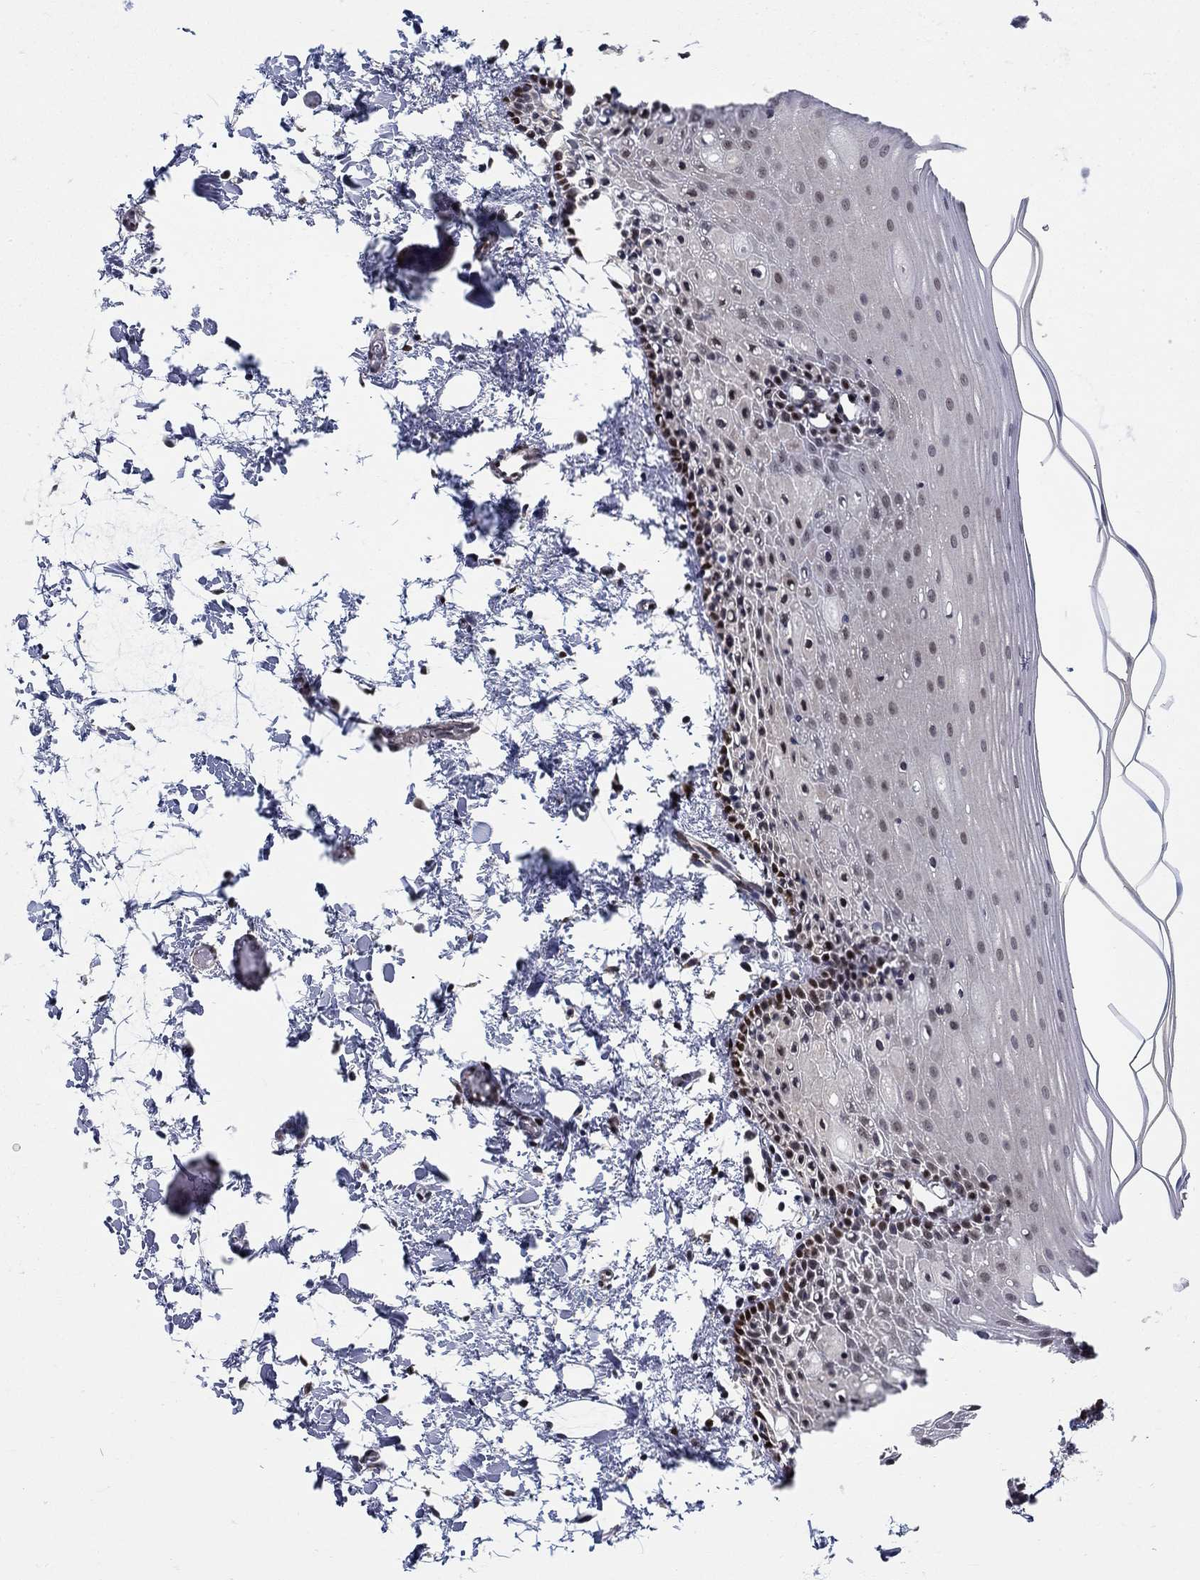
{"staining": {"intensity": "moderate", "quantity": "<25%", "location": "nuclear"}, "tissue": "oral mucosa", "cell_type": "Squamous epithelial cells", "image_type": "normal", "snomed": [{"axis": "morphology", "description": "Normal tissue, NOS"}, {"axis": "topography", "description": "Oral tissue"}], "caption": "High-magnification brightfield microscopy of normal oral mucosa stained with DAB (3,3'-diaminobenzidine) (brown) and counterstained with hematoxylin (blue). squamous epithelial cells exhibit moderate nuclear staining is identified in about<25% of cells. Using DAB (3,3'-diaminobenzidine) (brown) and hematoxylin (blue) stains, captured at high magnification using brightfield microscopy.", "gene": "ZNF594", "patient": {"sex": "male", "age": 81}}